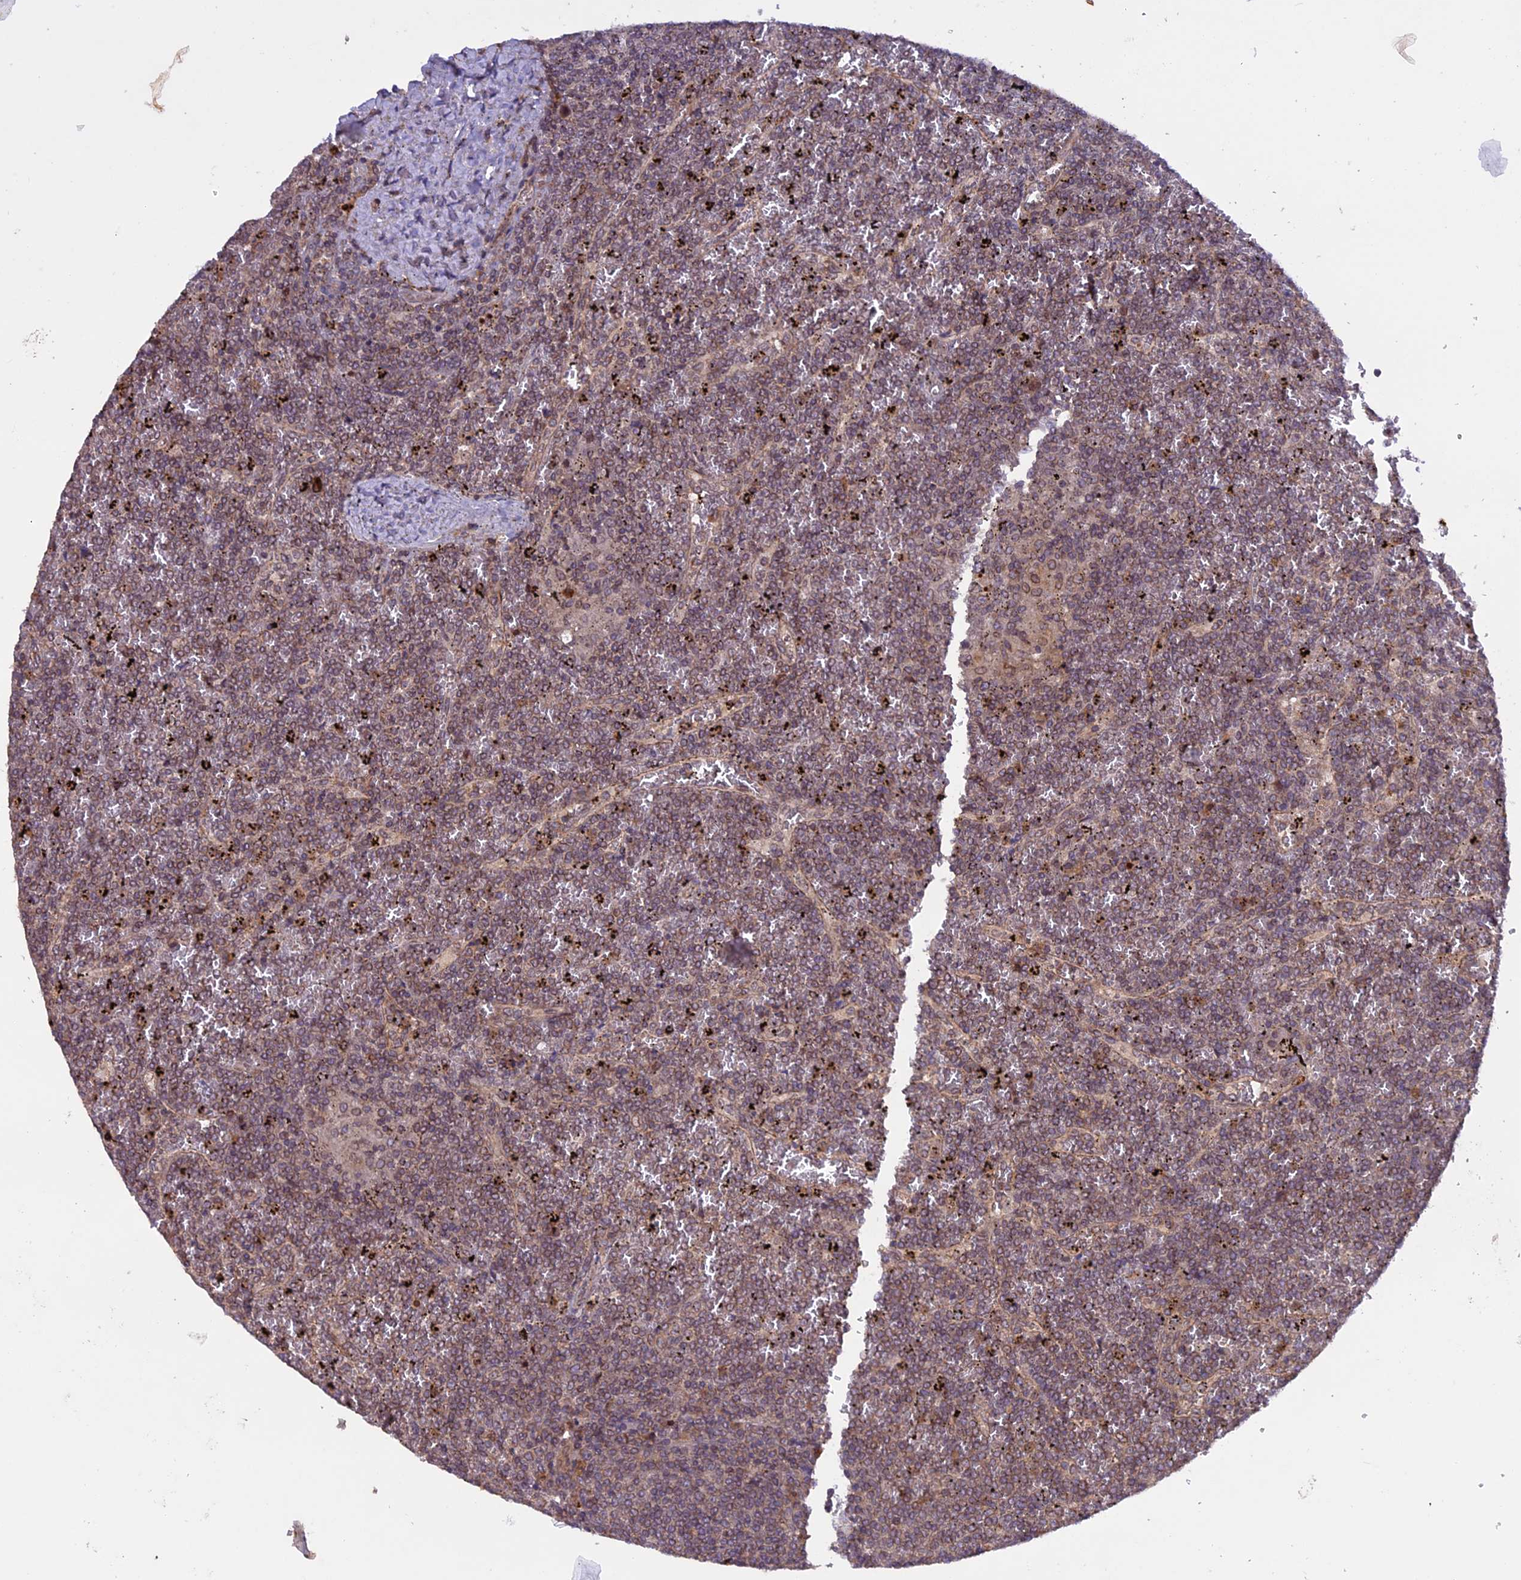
{"staining": {"intensity": "weak", "quantity": ">75%", "location": "cytoplasmic/membranous,nuclear"}, "tissue": "lymphoma", "cell_type": "Tumor cells", "image_type": "cancer", "snomed": [{"axis": "morphology", "description": "Malignant lymphoma, non-Hodgkin's type, Low grade"}, {"axis": "topography", "description": "Spleen"}], "caption": "Immunohistochemistry of human malignant lymphoma, non-Hodgkin's type (low-grade) displays low levels of weak cytoplasmic/membranous and nuclear staining in approximately >75% of tumor cells. (DAB (3,3'-diaminobenzidine) = brown stain, brightfield microscopy at high magnification).", "gene": "CCDC125", "patient": {"sex": "female", "age": 19}}